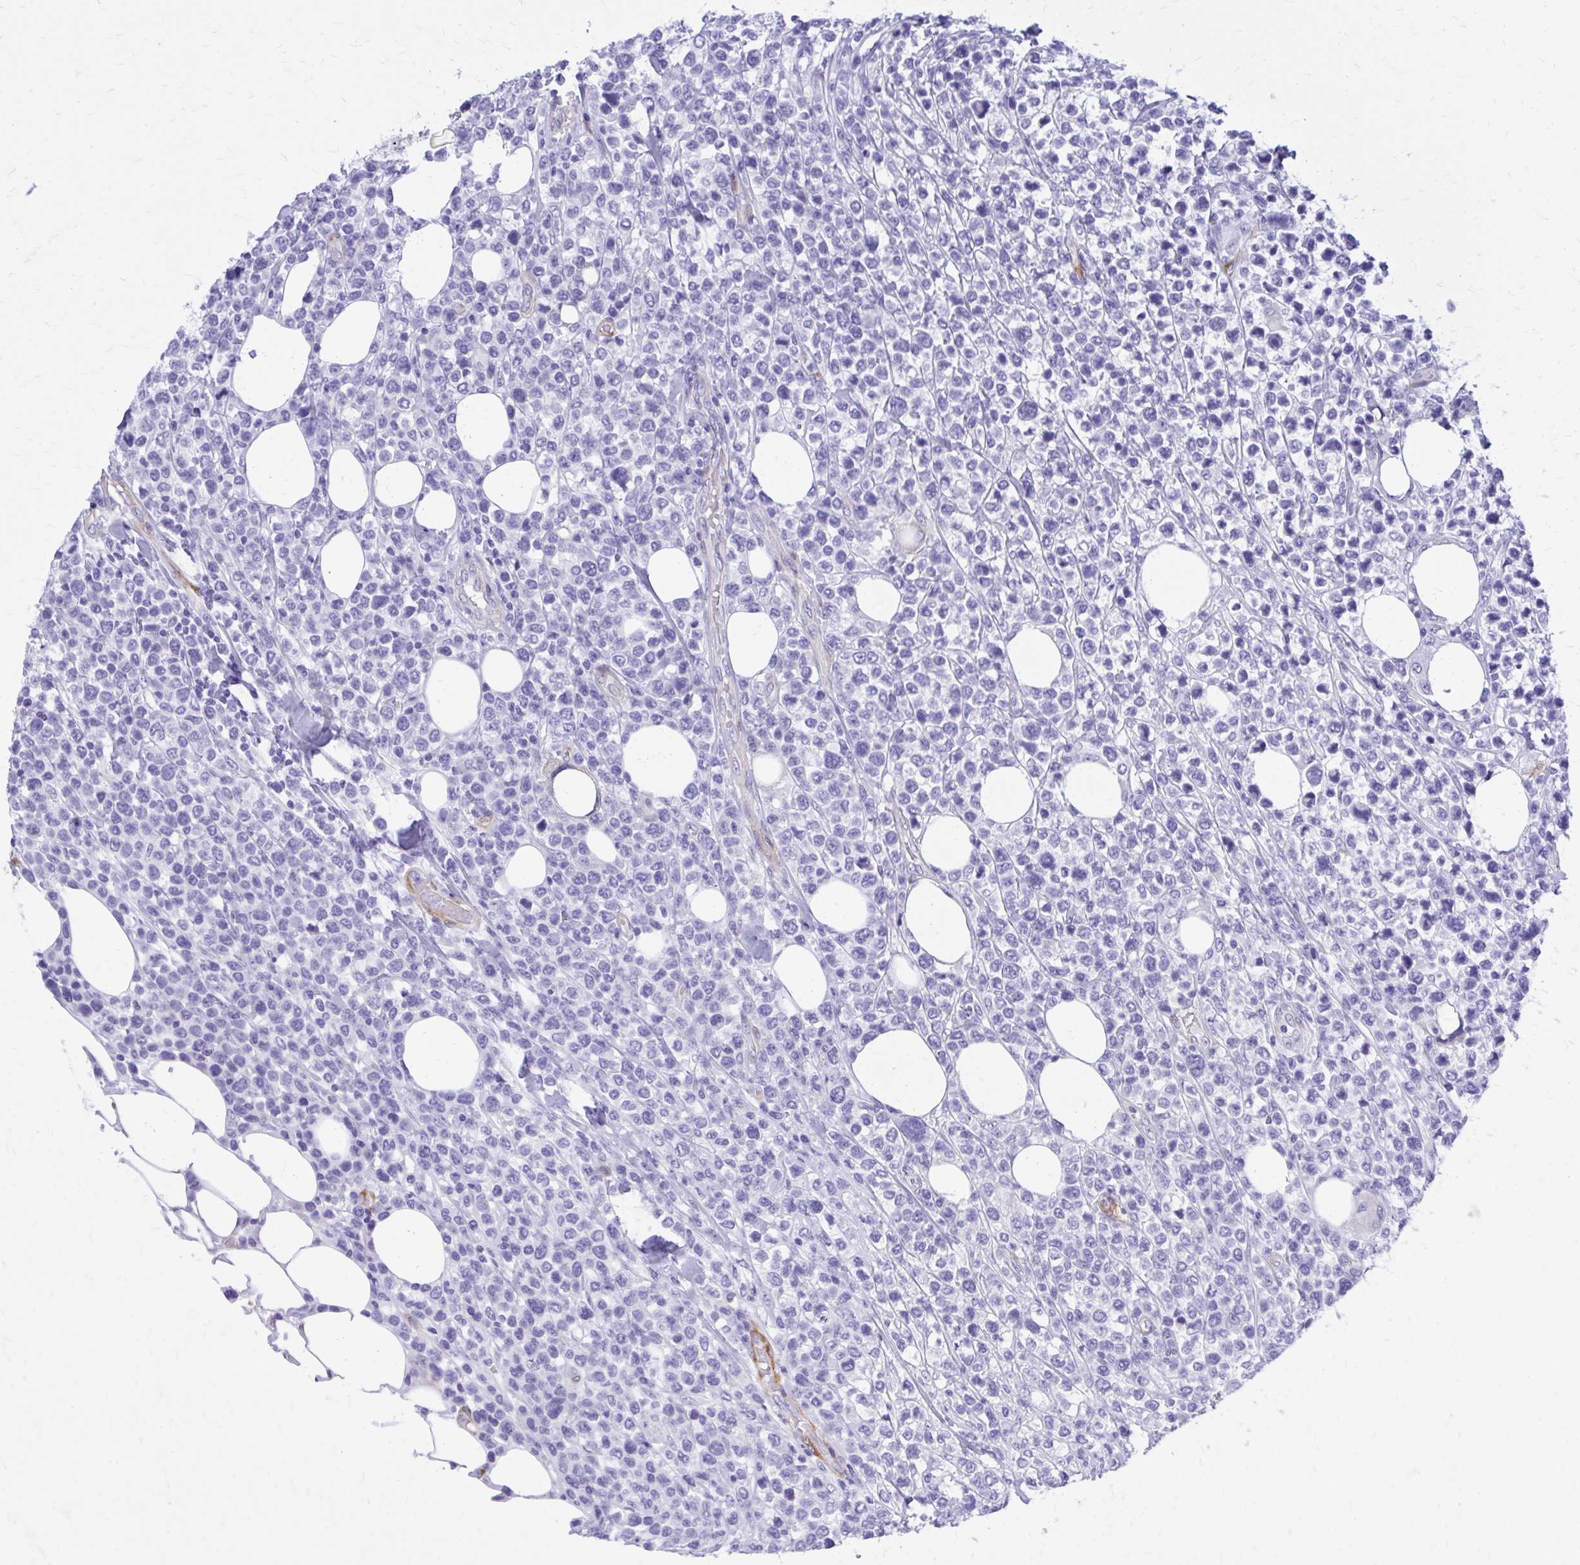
{"staining": {"intensity": "negative", "quantity": "none", "location": "none"}, "tissue": "lymphoma", "cell_type": "Tumor cells", "image_type": "cancer", "snomed": [{"axis": "morphology", "description": "Malignant lymphoma, non-Hodgkin's type, High grade"}, {"axis": "topography", "description": "Soft tissue"}], "caption": "IHC photomicrograph of human malignant lymphoma, non-Hodgkin's type (high-grade) stained for a protein (brown), which demonstrates no positivity in tumor cells. Nuclei are stained in blue.", "gene": "EPB41L1", "patient": {"sex": "female", "age": 56}}